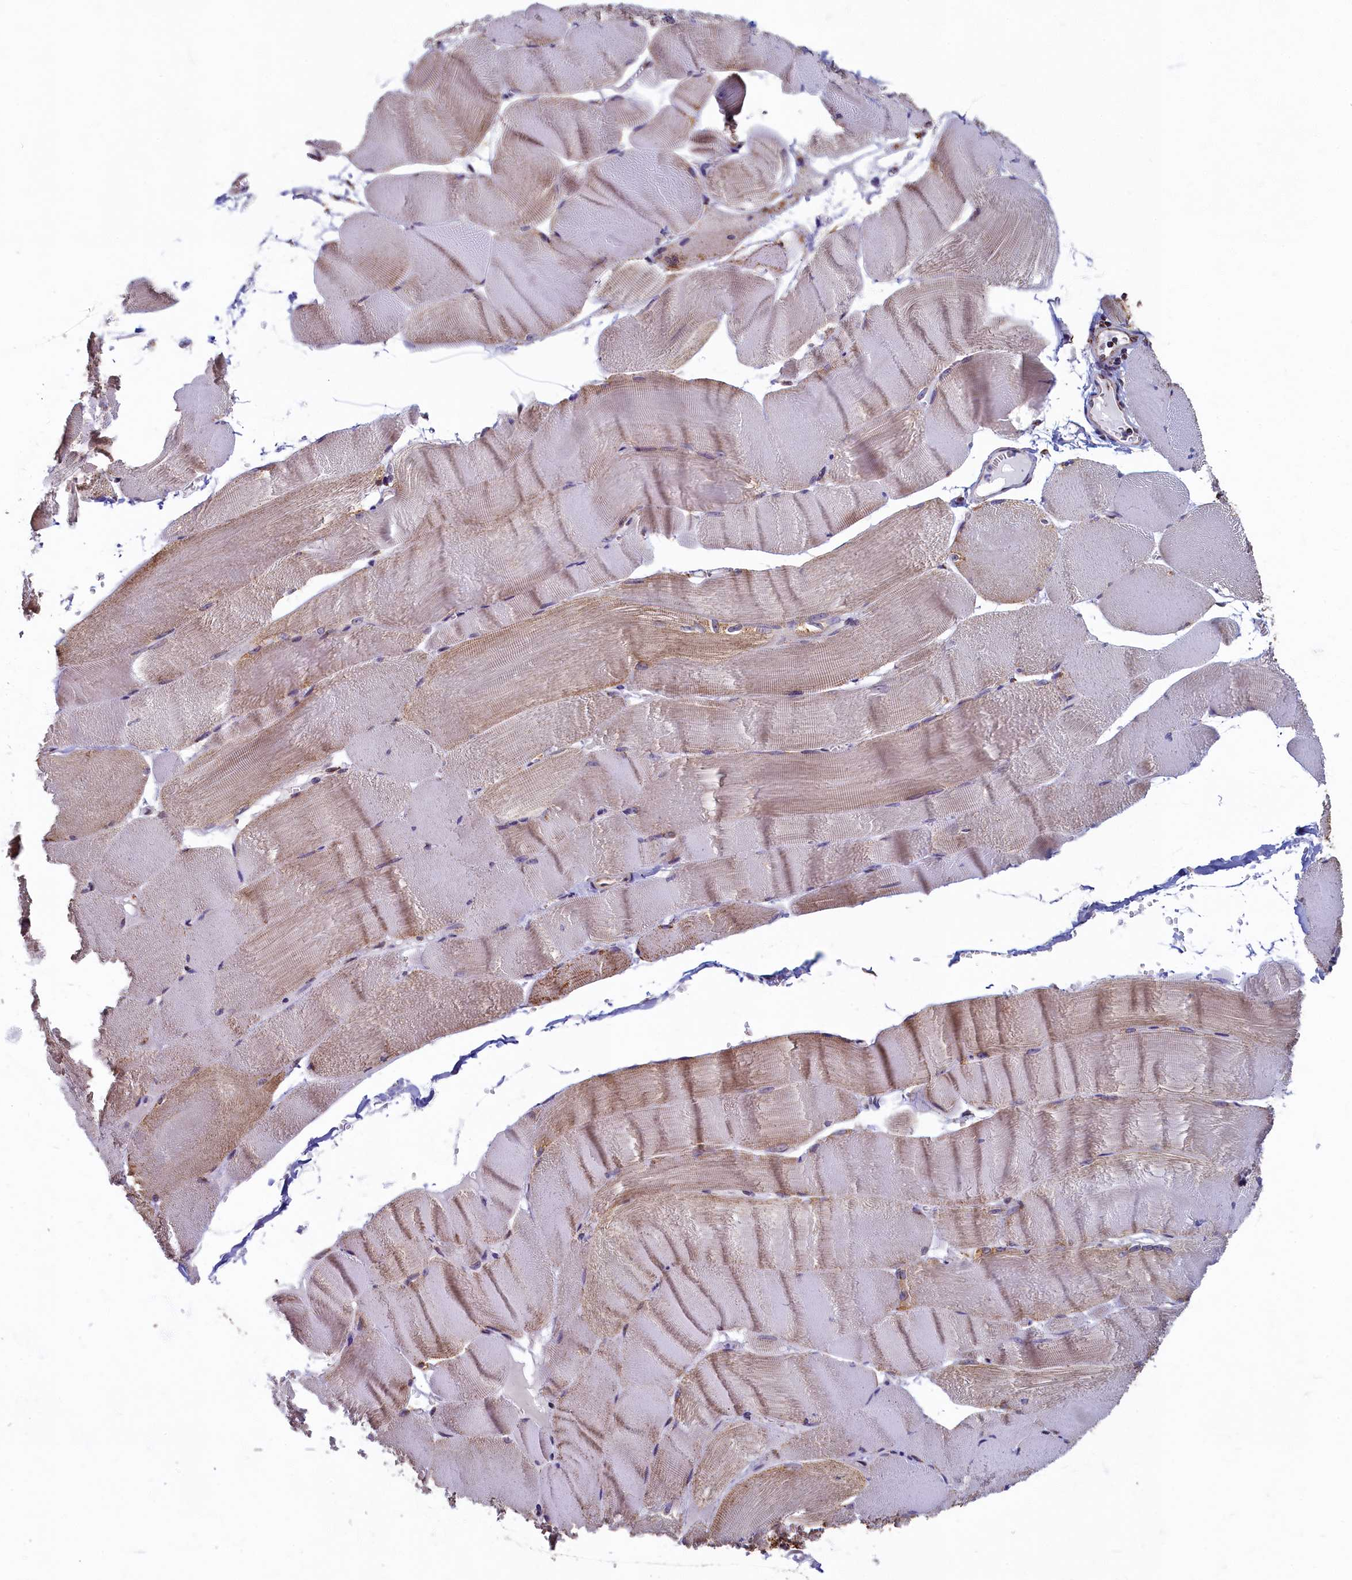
{"staining": {"intensity": "moderate", "quantity": "25%-75%", "location": "cytoplasmic/membranous"}, "tissue": "skeletal muscle", "cell_type": "Myocytes", "image_type": "normal", "snomed": [{"axis": "morphology", "description": "Normal tissue, NOS"}, {"axis": "morphology", "description": "Basal cell carcinoma"}, {"axis": "topography", "description": "Skeletal muscle"}], "caption": "Immunohistochemical staining of normal skeletal muscle shows moderate cytoplasmic/membranous protein staining in approximately 25%-75% of myocytes.", "gene": "SPR", "patient": {"sex": "female", "age": 64}}